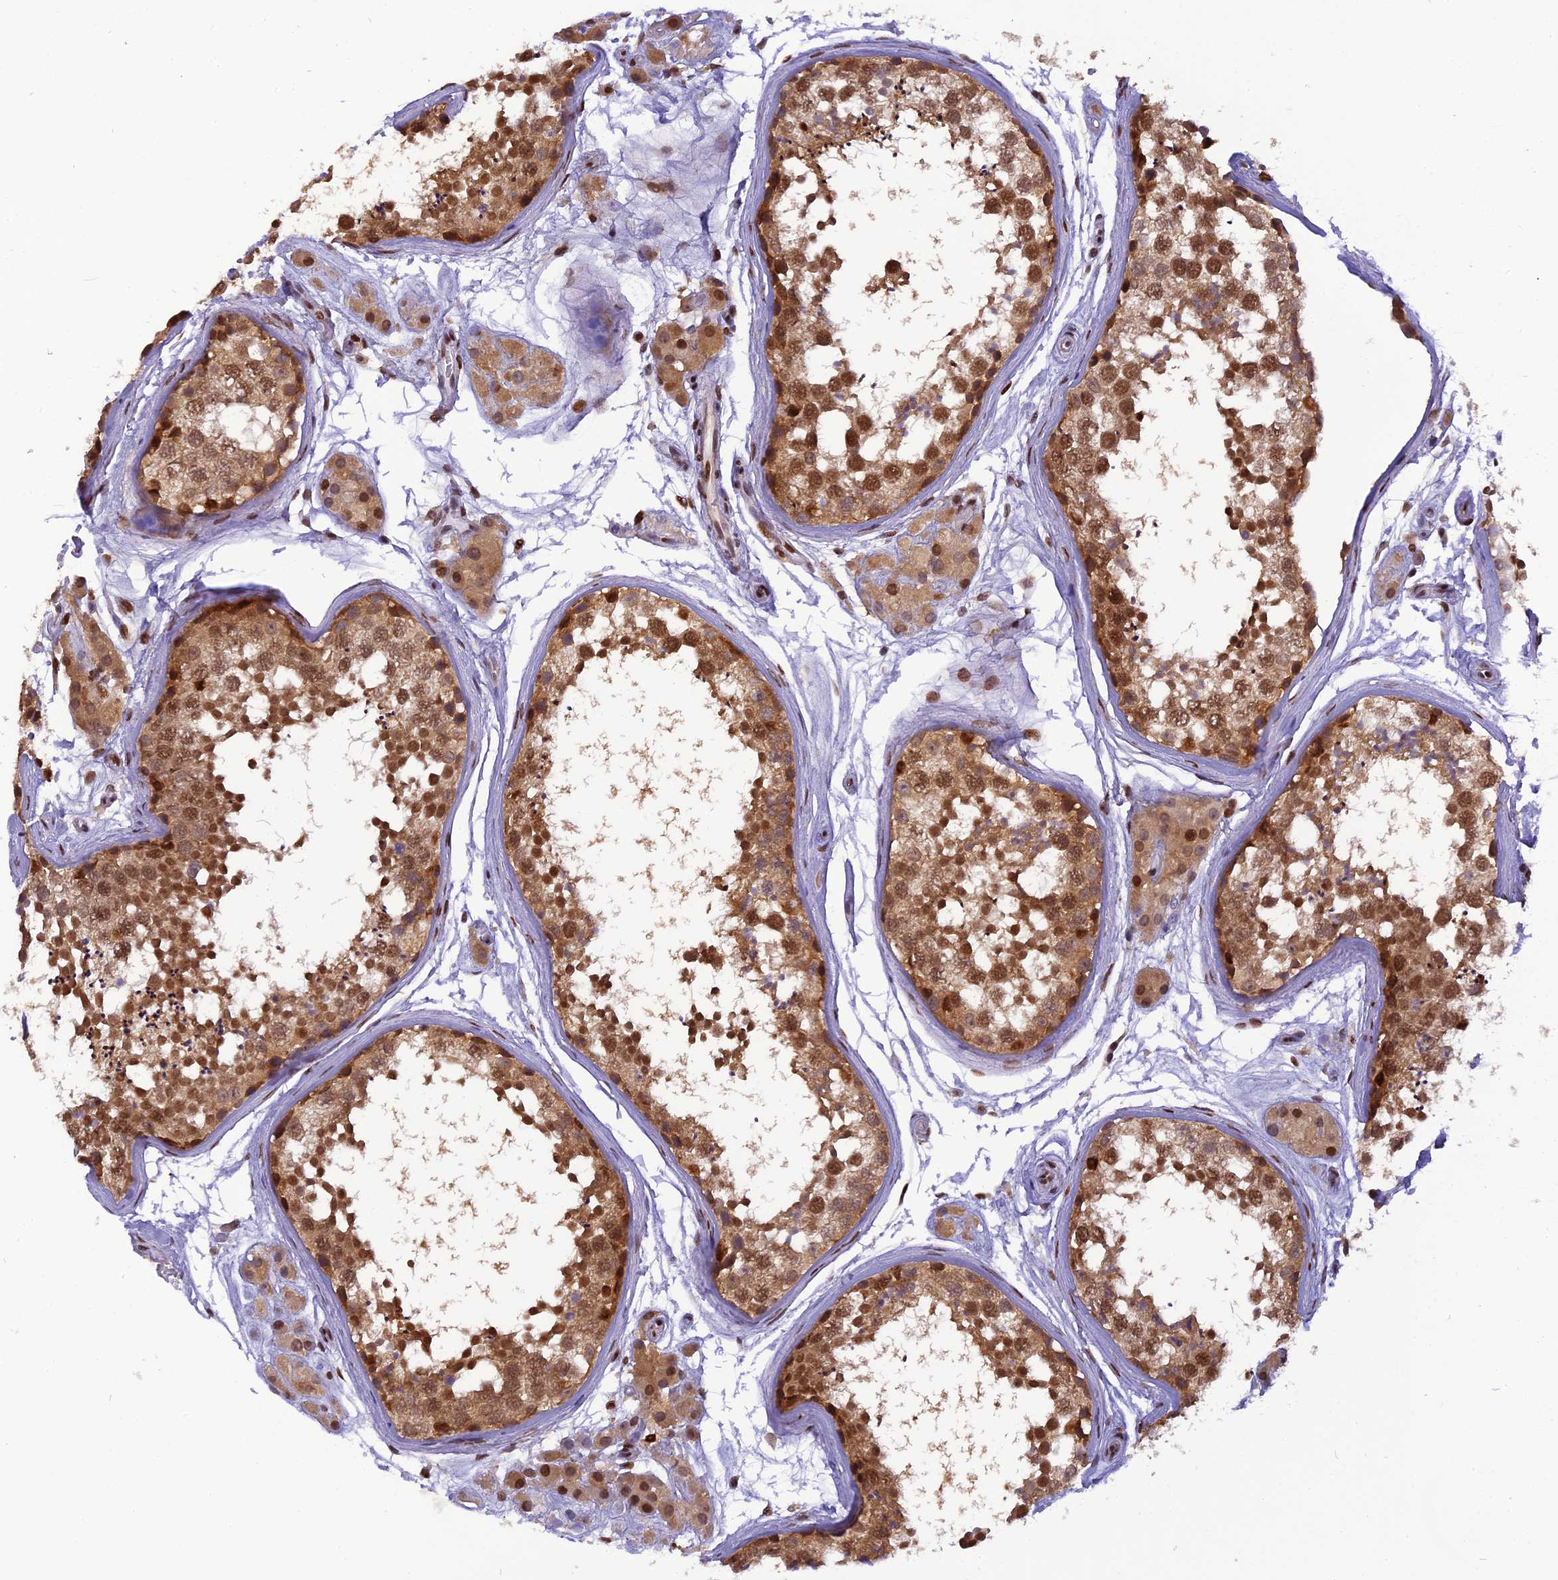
{"staining": {"intensity": "moderate", "quantity": ">75%", "location": "cytoplasmic/membranous,nuclear"}, "tissue": "testis", "cell_type": "Cells in seminiferous ducts", "image_type": "normal", "snomed": [{"axis": "morphology", "description": "Normal tissue, NOS"}, {"axis": "topography", "description": "Testis"}], "caption": "An IHC image of normal tissue is shown. Protein staining in brown shows moderate cytoplasmic/membranous,nuclear positivity in testis within cells in seminiferous ducts.", "gene": "RABGGTA", "patient": {"sex": "male", "age": 56}}